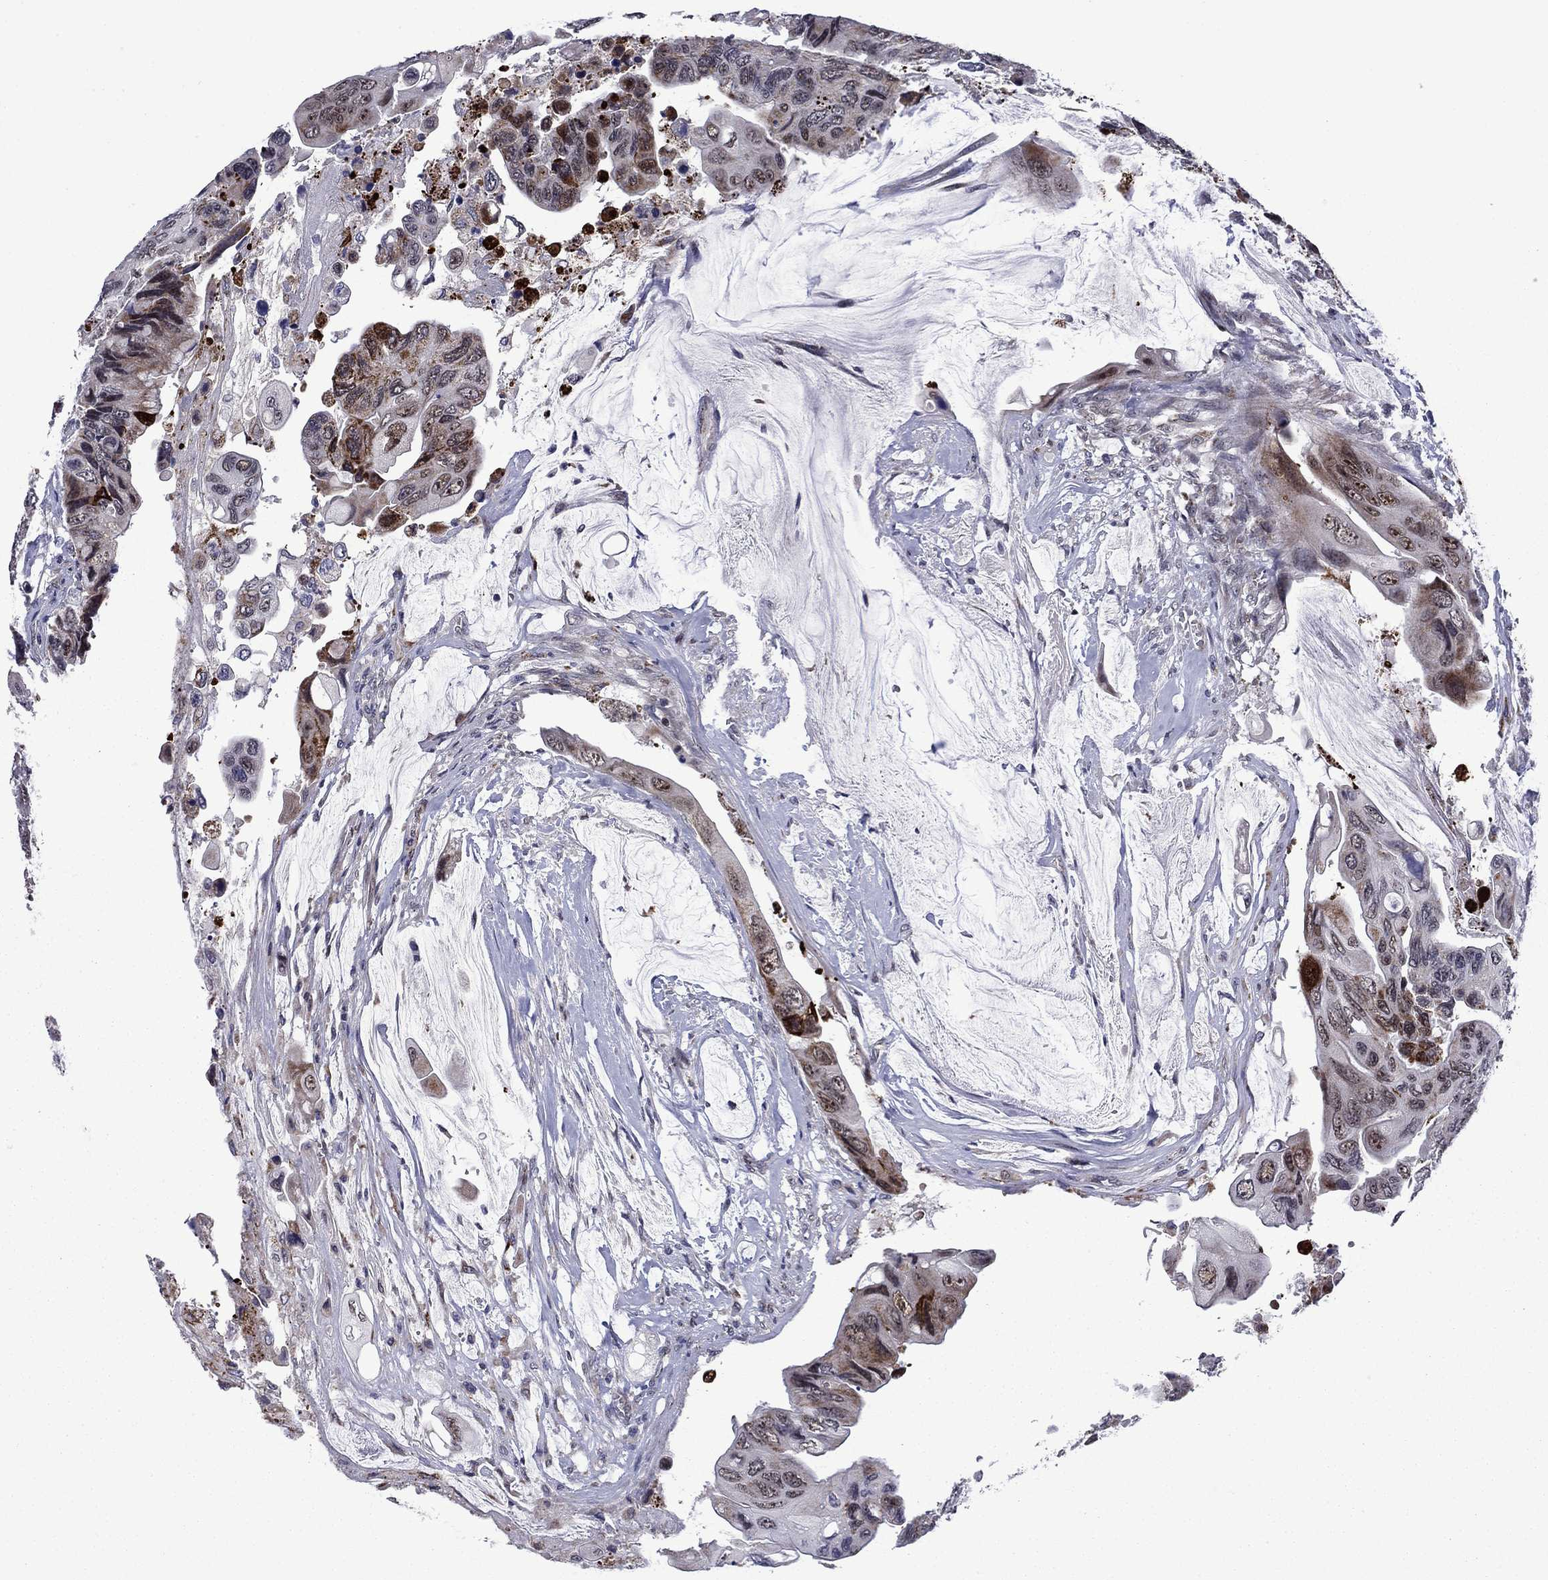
{"staining": {"intensity": "moderate", "quantity": "<25%", "location": "cytoplasmic/membranous"}, "tissue": "colorectal cancer", "cell_type": "Tumor cells", "image_type": "cancer", "snomed": [{"axis": "morphology", "description": "Adenocarcinoma, NOS"}, {"axis": "topography", "description": "Rectum"}], "caption": "Human adenocarcinoma (colorectal) stained with a protein marker reveals moderate staining in tumor cells.", "gene": "SURF2", "patient": {"sex": "male", "age": 63}}